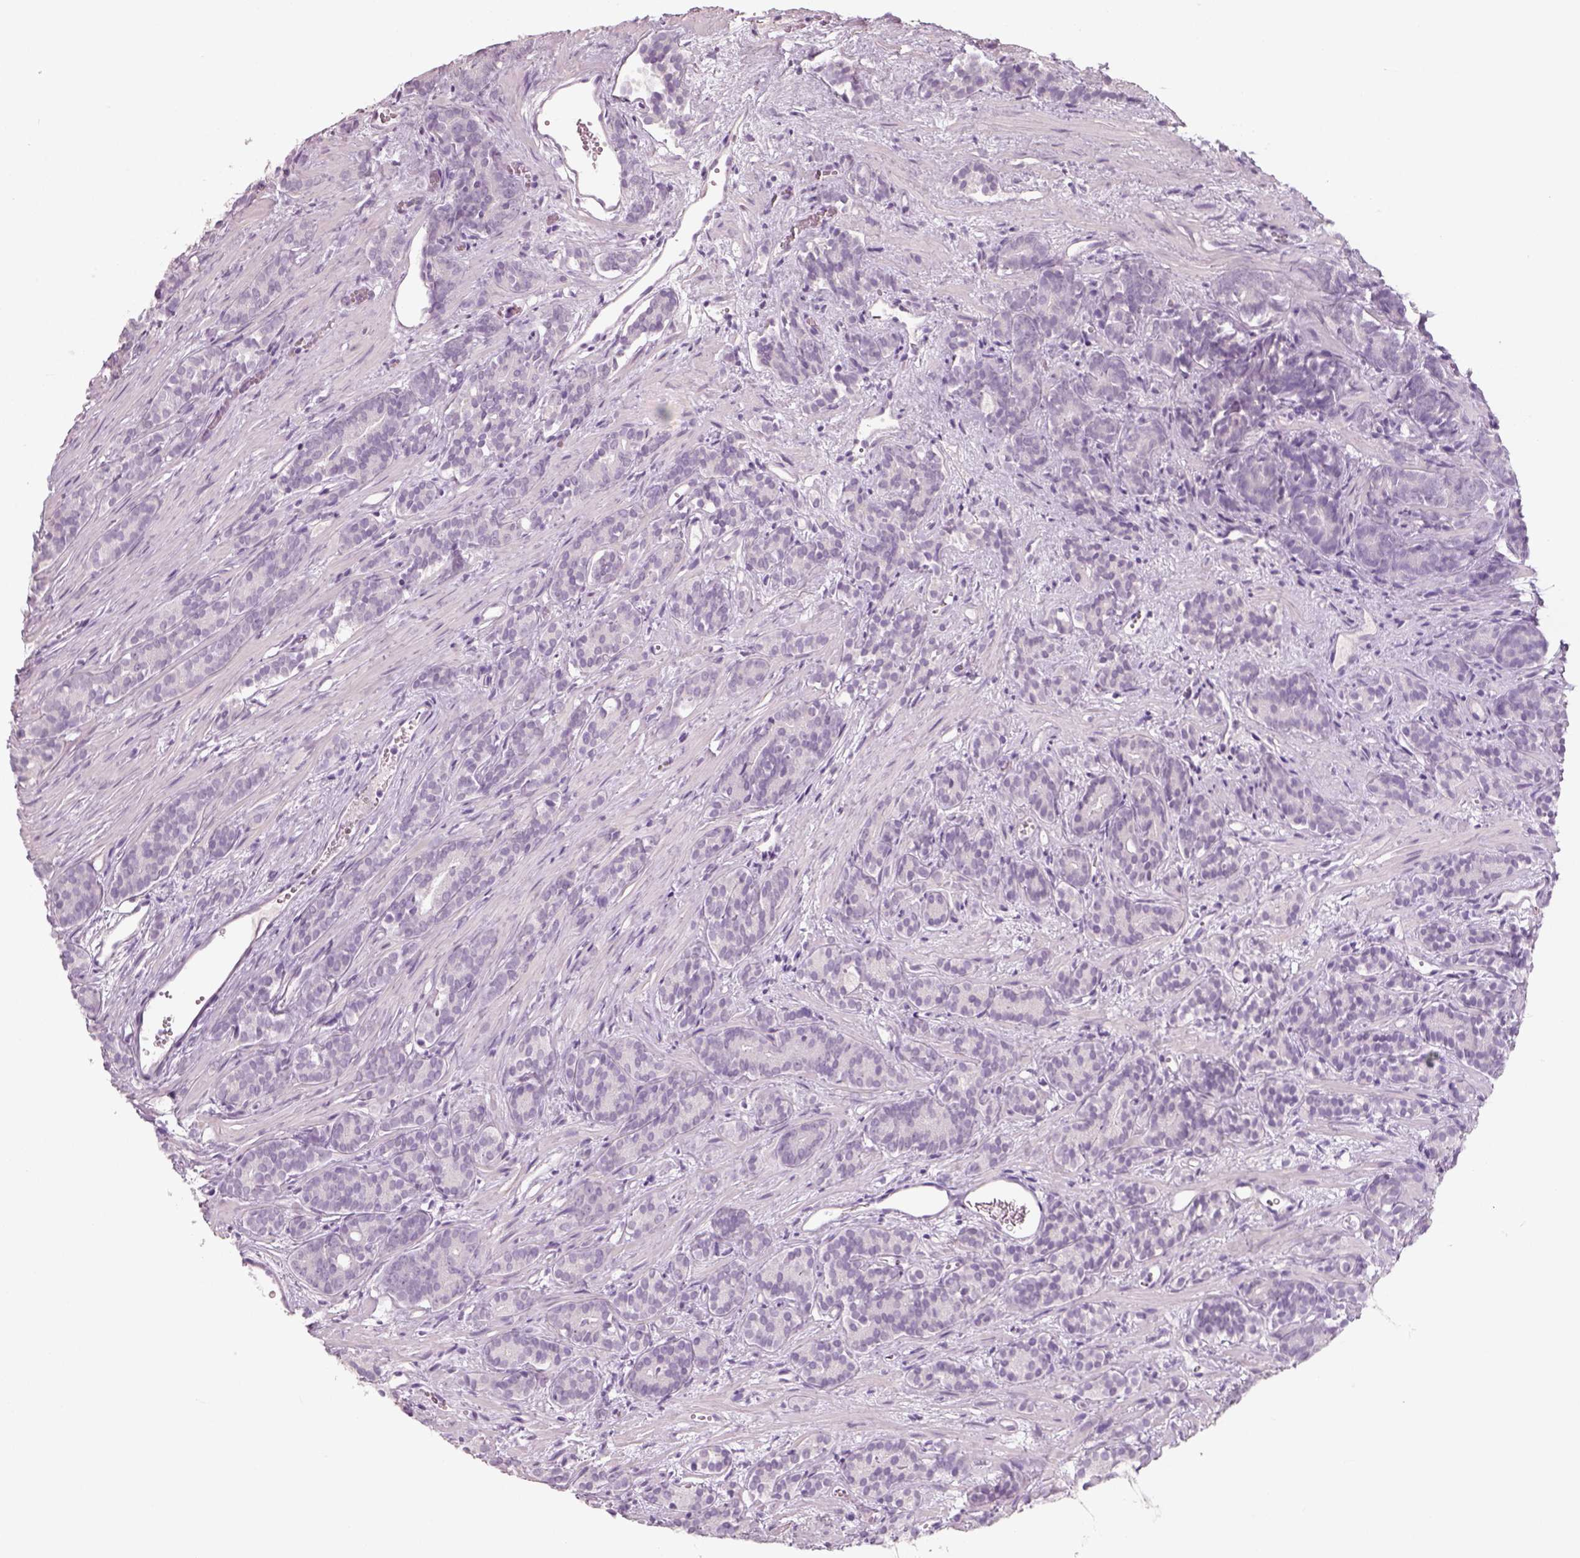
{"staining": {"intensity": "negative", "quantity": "none", "location": "none"}, "tissue": "prostate cancer", "cell_type": "Tumor cells", "image_type": "cancer", "snomed": [{"axis": "morphology", "description": "Adenocarcinoma, High grade"}, {"axis": "topography", "description": "Prostate"}], "caption": "Immunohistochemistry histopathology image of neoplastic tissue: prostate adenocarcinoma (high-grade) stained with DAB exhibits no significant protein staining in tumor cells.", "gene": "SLC6A2", "patient": {"sex": "male", "age": 84}}